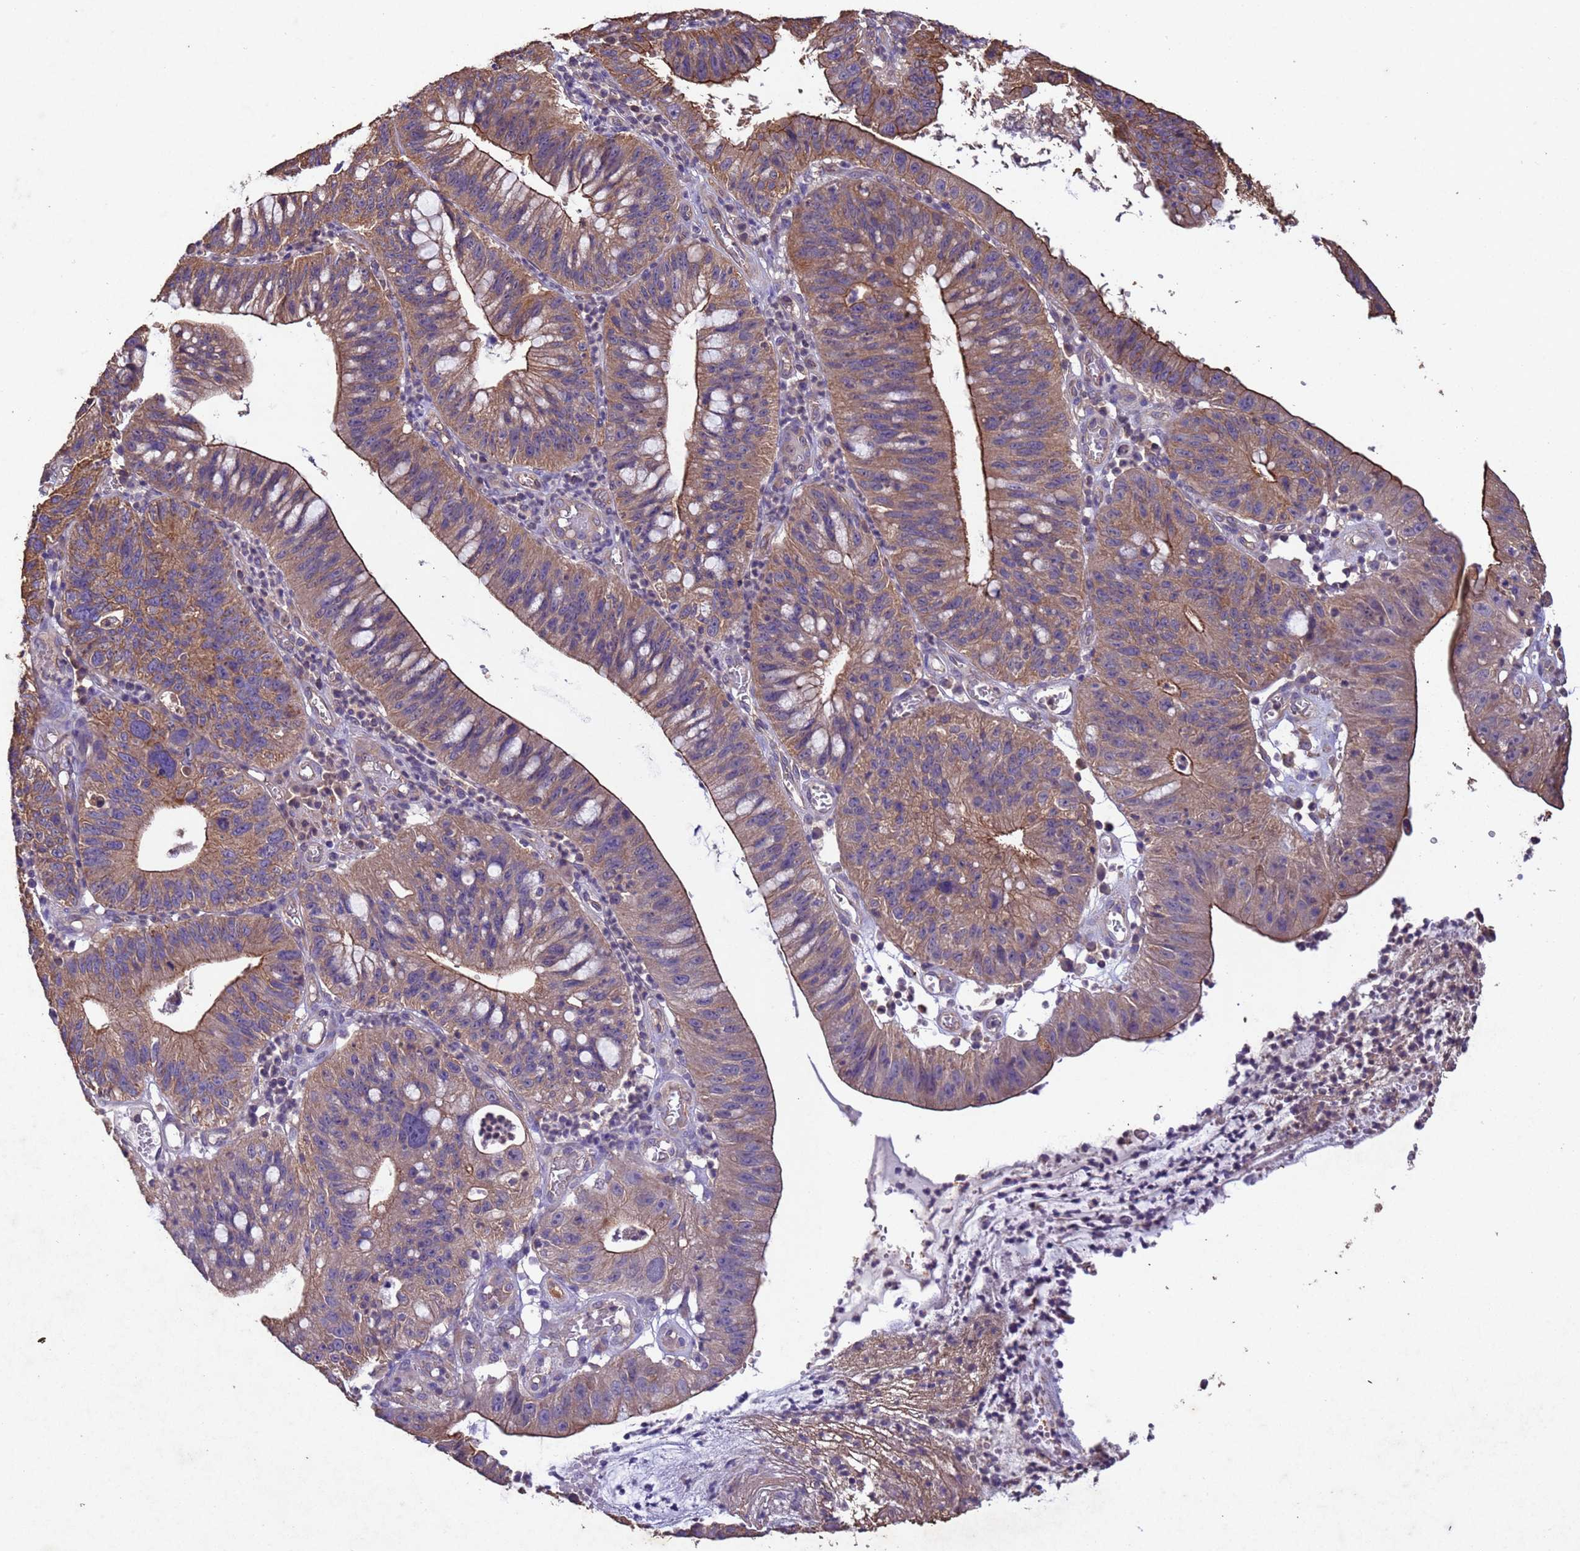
{"staining": {"intensity": "moderate", "quantity": ">75%", "location": "cytoplasmic/membranous"}, "tissue": "stomach cancer", "cell_type": "Tumor cells", "image_type": "cancer", "snomed": [{"axis": "morphology", "description": "Adenocarcinoma, NOS"}, {"axis": "topography", "description": "Stomach"}], "caption": "Stomach cancer (adenocarcinoma) stained with a protein marker shows moderate staining in tumor cells.", "gene": "MTX3", "patient": {"sex": "male", "age": 59}}